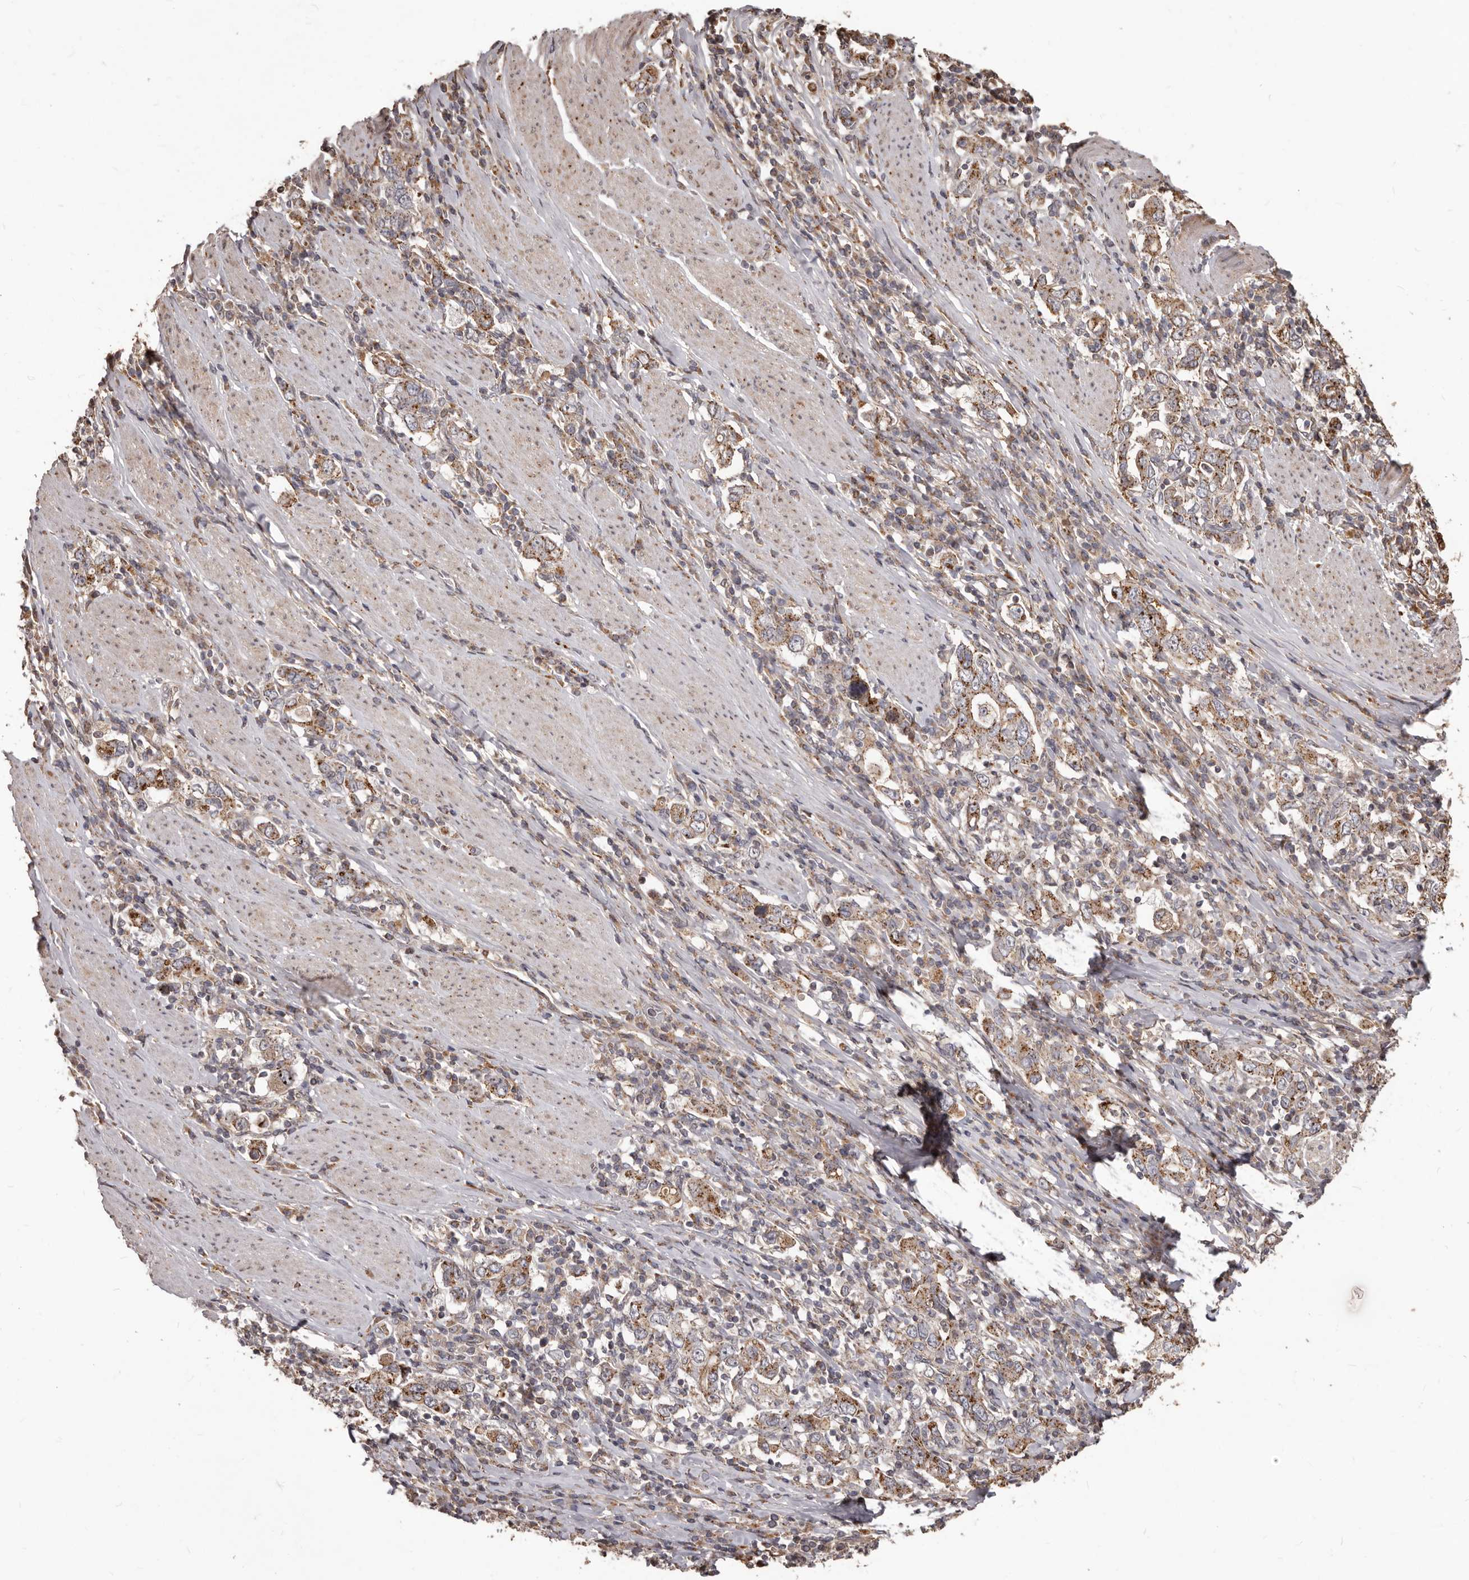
{"staining": {"intensity": "moderate", "quantity": ">75%", "location": "cytoplasmic/membranous"}, "tissue": "stomach cancer", "cell_type": "Tumor cells", "image_type": "cancer", "snomed": [{"axis": "morphology", "description": "Adenocarcinoma, NOS"}, {"axis": "topography", "description": "Stomach, upper"}], "caption": "An image of stomach adenocarcinoma stained for a protein displays moderate cytoplasmic/membranous brown staining in tumor cells. (DAB IHC with brightfield microscopy, high magnification).", "gene": "MTO1", "patient": {"sex": "male", "age": 62}}